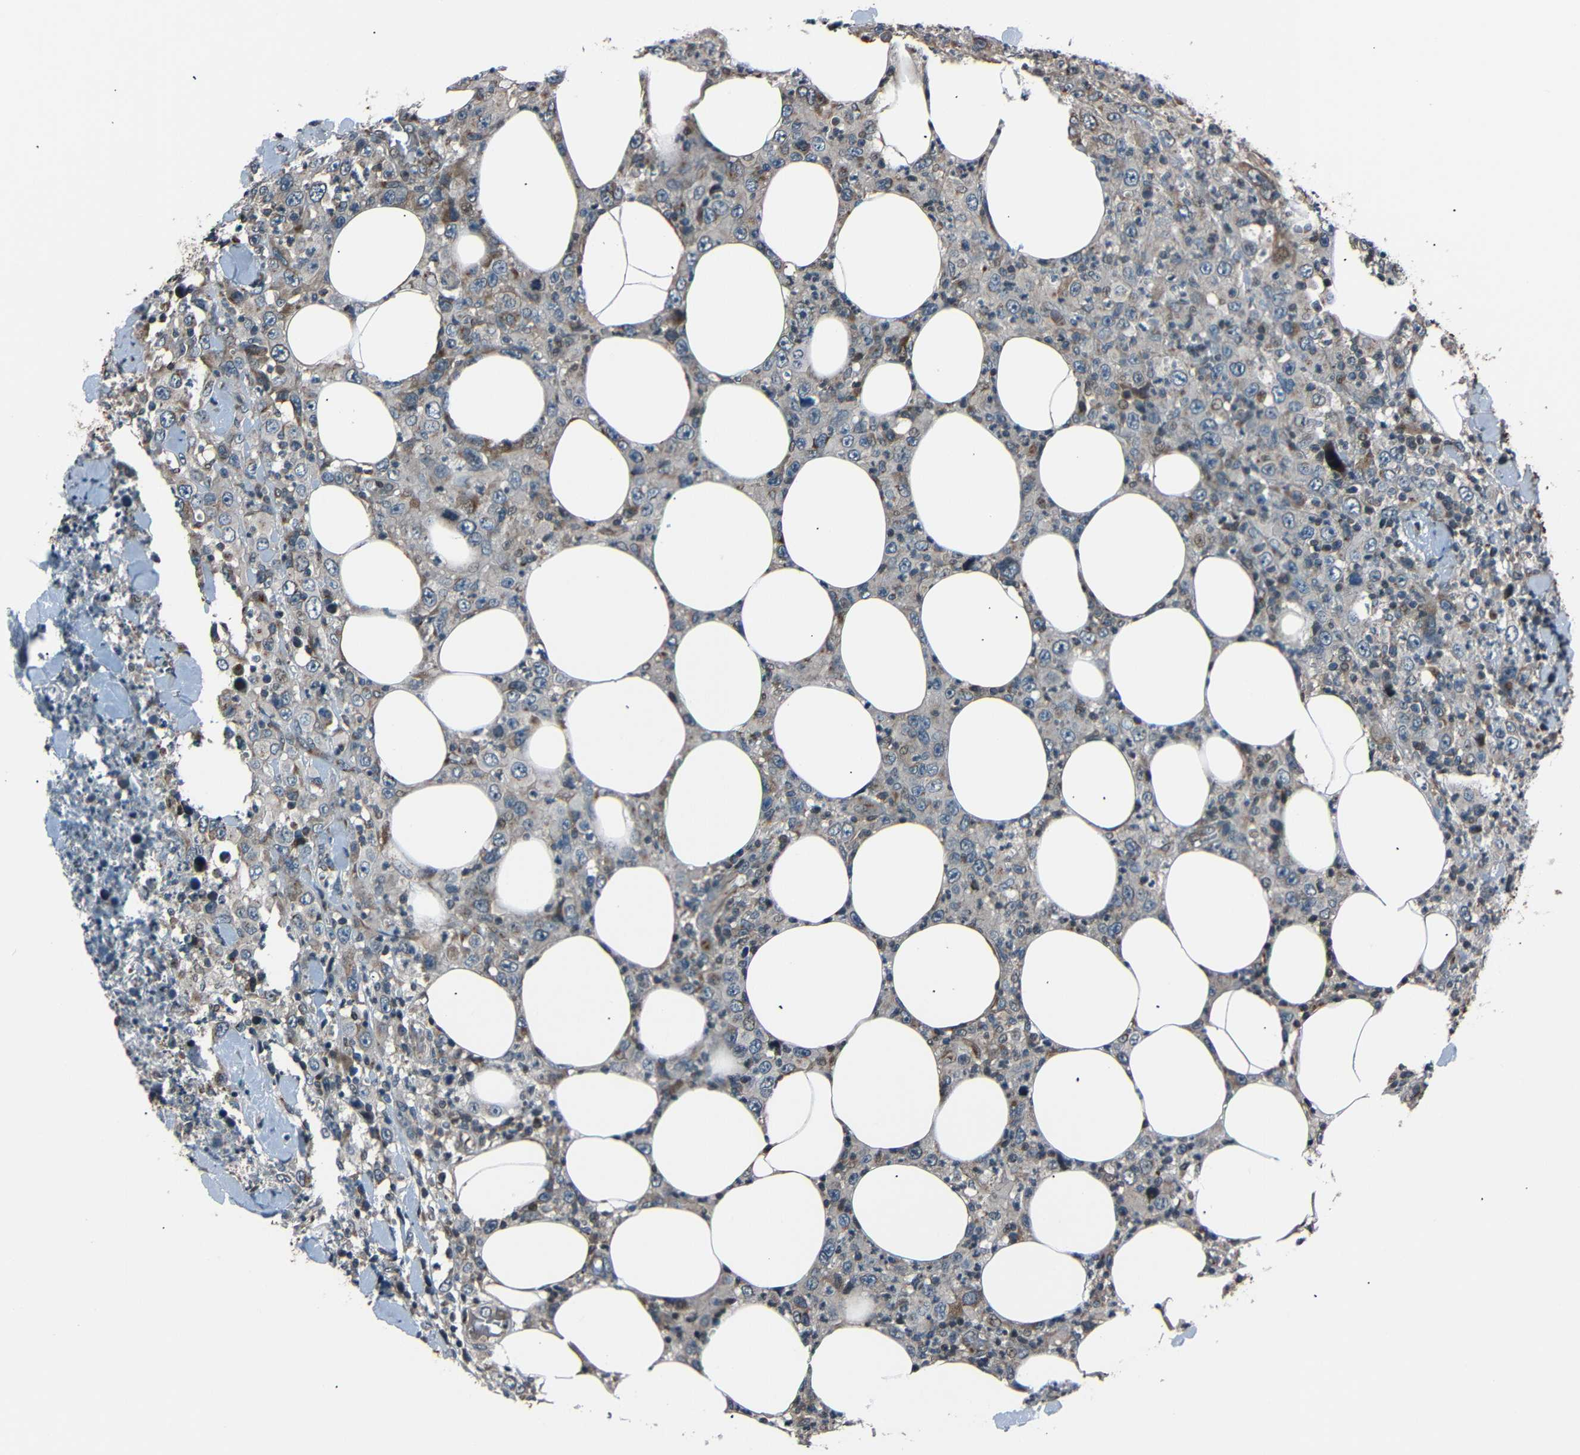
{"staining": {"intensity": "weak", "quantity": ">75%", "location": "cytoplasmic/membranous"}, "tissue": "thyroid cancer", "cell_type": "Tumor cells", "image_type": "cancer", "snomed": [{"axis": "morphology", "description": "Carcinoma, NOS"}, {"axis": "topography", "description": "Thyroid gland"}], "caption": "Weak cytoplasmic/membranous staining for a protein is seen in approximately >75% of tumor cells of thyroid cancer using IHC.", "gene": "AKAP9", "patient": {"sex": "female", "age": 77}}